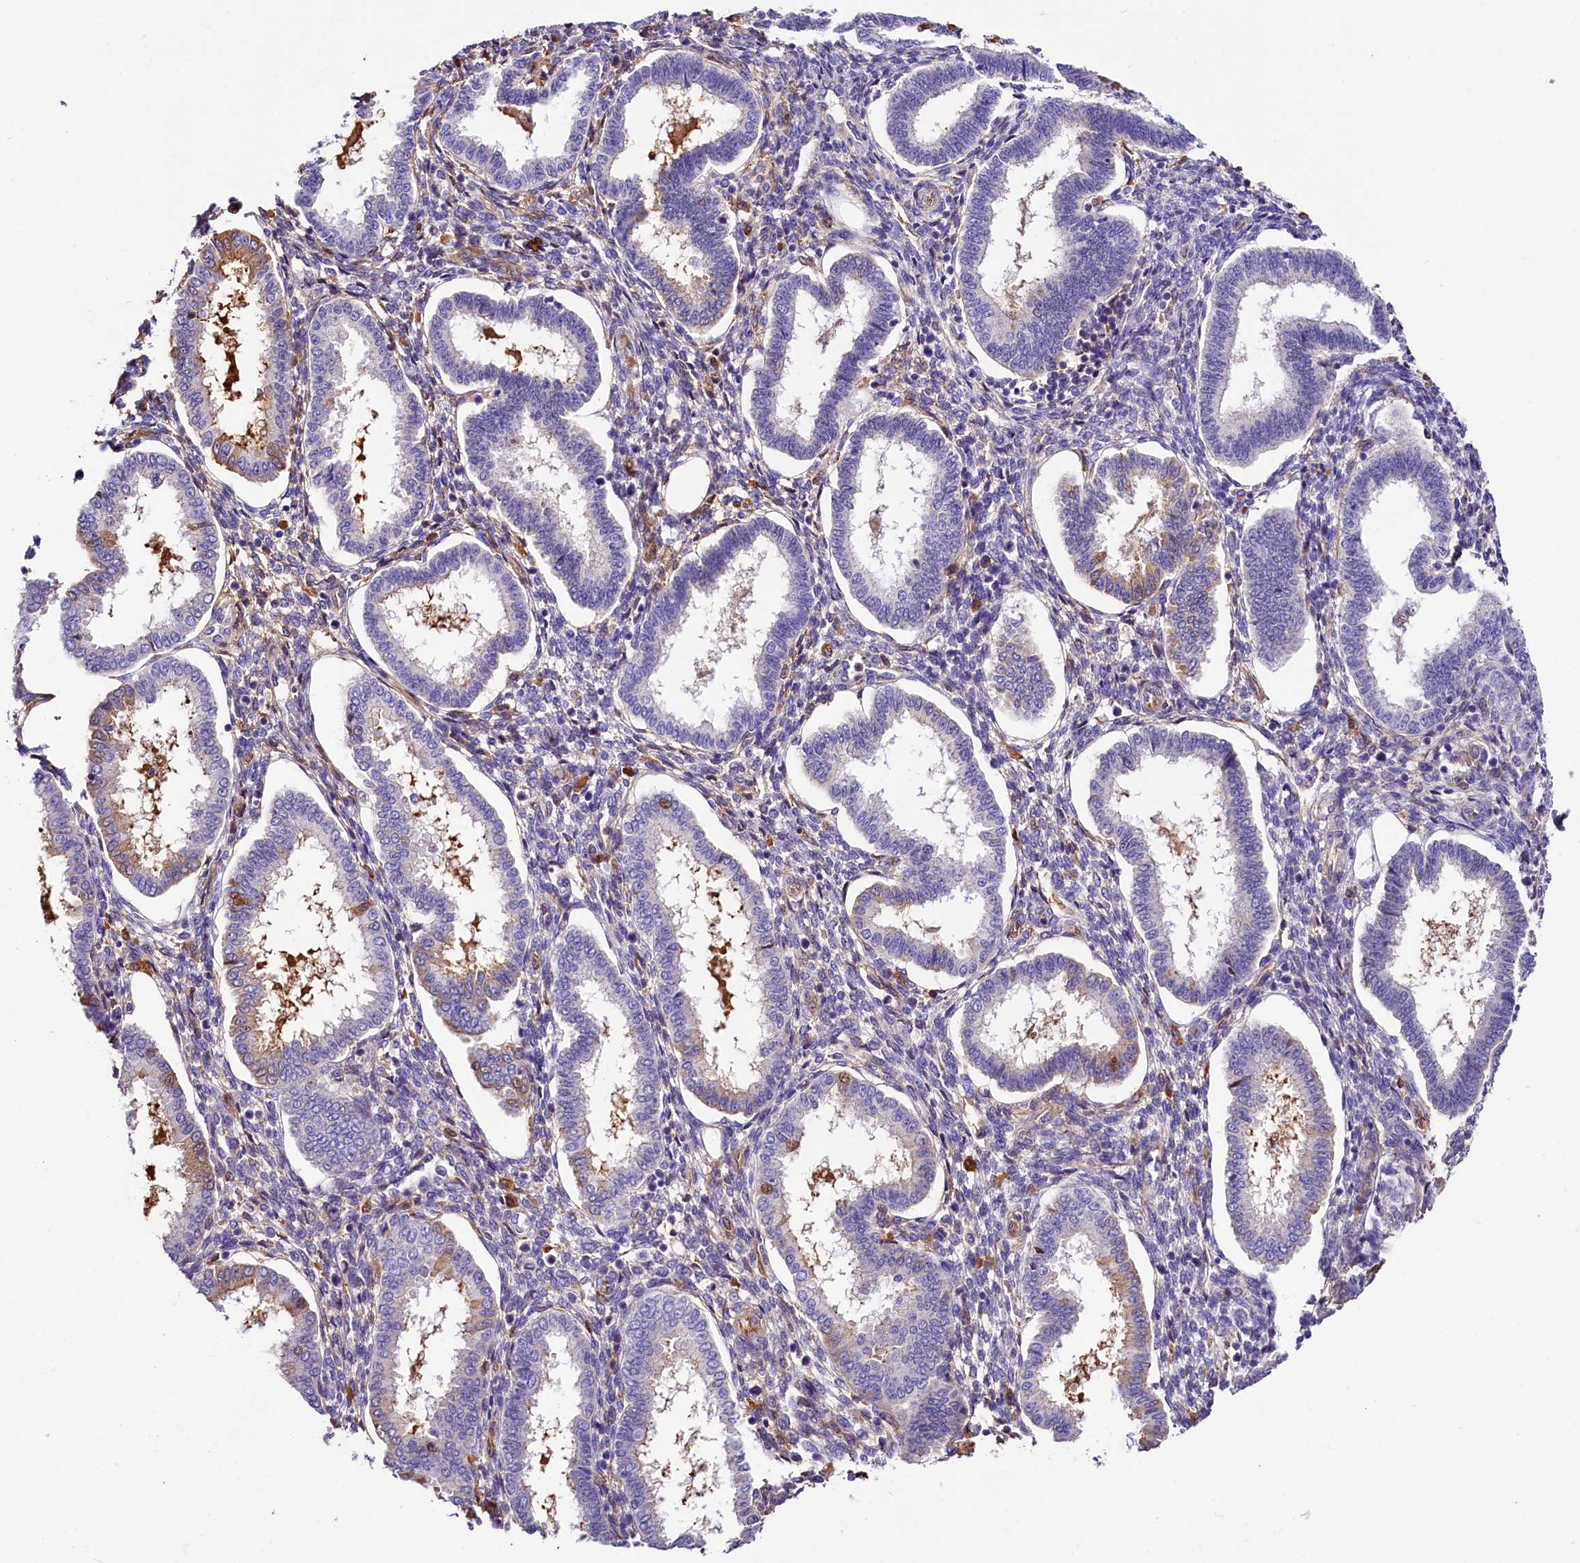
{"staining": {"intensity": "weak", "quantity": "<25%", "location": "cytoplasmic/membranous"}, "tissue": "endometrium", "cell_type": "Cells in endometrial stroma", "image_type": "normal", "snomed": [{"axis": "morphology", "description": "Normal tissue, NOS"}, {"axis": "topography", "description": "Endometrium"}], "caption": "Immunohistochemistry (IHC) of benign human endometrium exhibits no staining in cells in endometrial stroma. (DAB immunohistochemistry (IHC) visualized using brightfield microscopy, high magnification).", "gene": "ARMC6", "patient": {"sex": "female", "age": 24}}